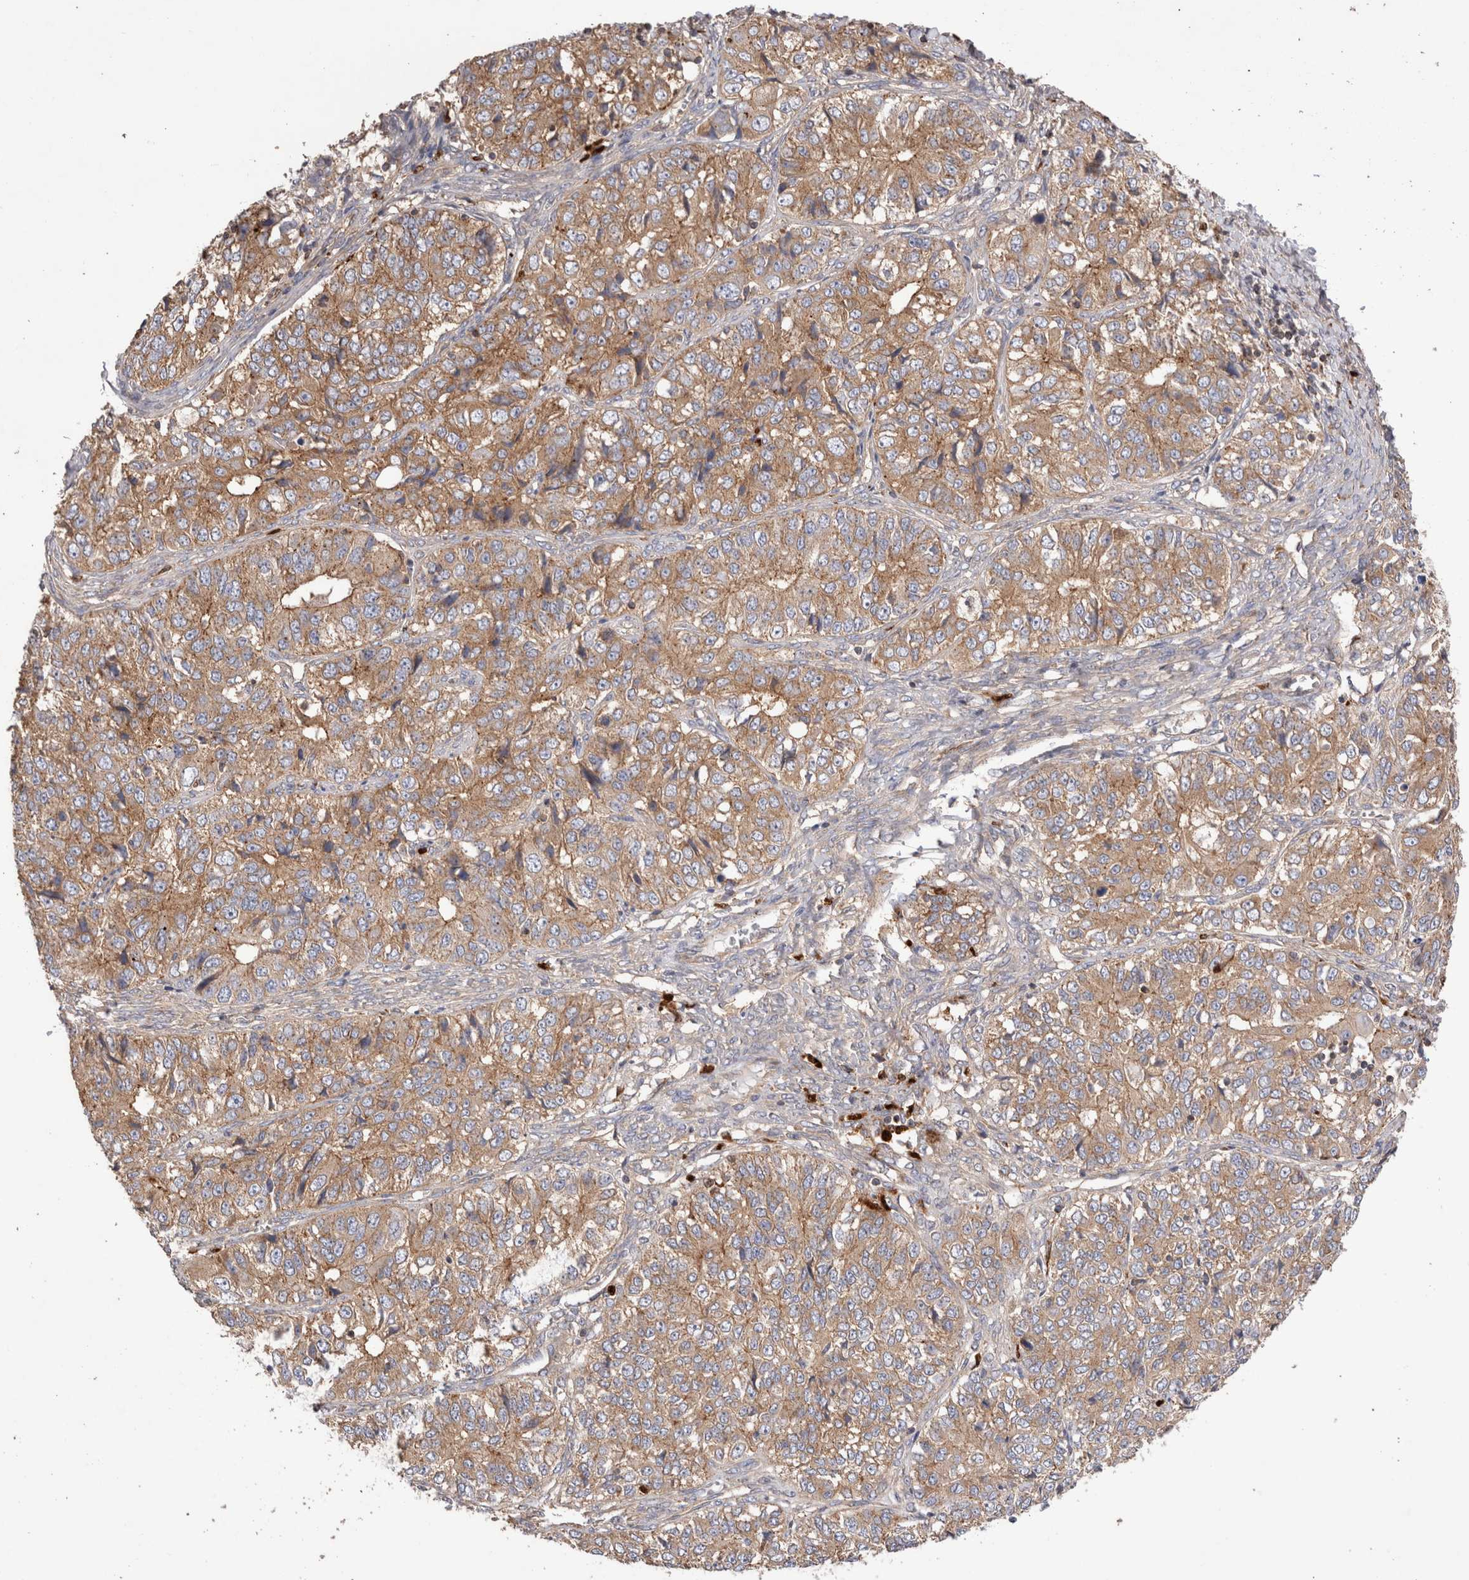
{"staining": {"intensity": "weak", "quantity": ">75%", "location": "cytoplasmic/membranous"}, "tissue": "ovarian cancer", "cell_type": "Tumor cells", "image_type": "cancer", "snomed": [{"axis": "morphology", "description": "Carcinoma, endometroid"}, {"axis": "topography", "description": "Ovary"}], "caption": "Weak cytoplasmic/membranous positivity is seen in about >75% of tumor cells in ovarian cancer.", "gene": "NXT2", "patient": {"sex": "female", "age": 51}}